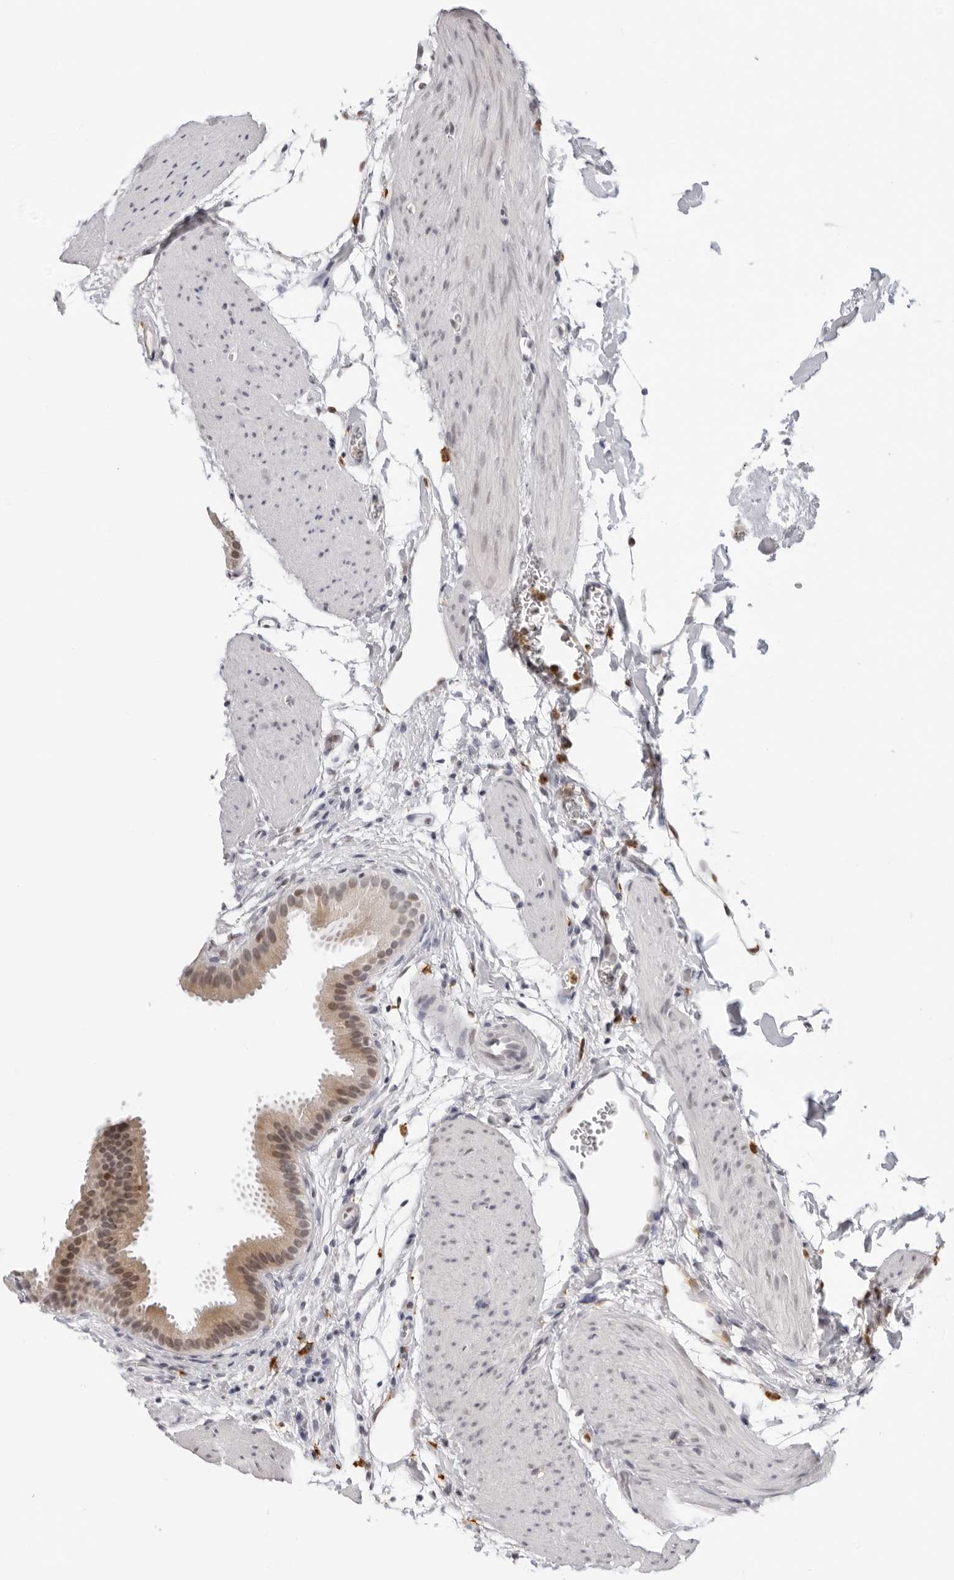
{"staining": {"intensity": "moderate", "quantity": ">75%", "location": "cytoplasmic/membranous,nuclear"}, "tissue": "gallbladder", "cell_type": "Glandular cells", "image_type": "normal", "snomed": [{"axis": "morphology", "description": "Normal tissue, NOS"}, {"axis": "topography", "description": "Gallbladder"}], "caption": "Brown immunohistochemical staining in benign gallbladder reveals moderate cytoplasmic/membranous,nuclear staining in approximately >75% of glandular cells. (DAB = brown stain, brightfield microscopy at high magnification).", "gene": "MSH6", "patient": {"sex": "female", "age": 64}}